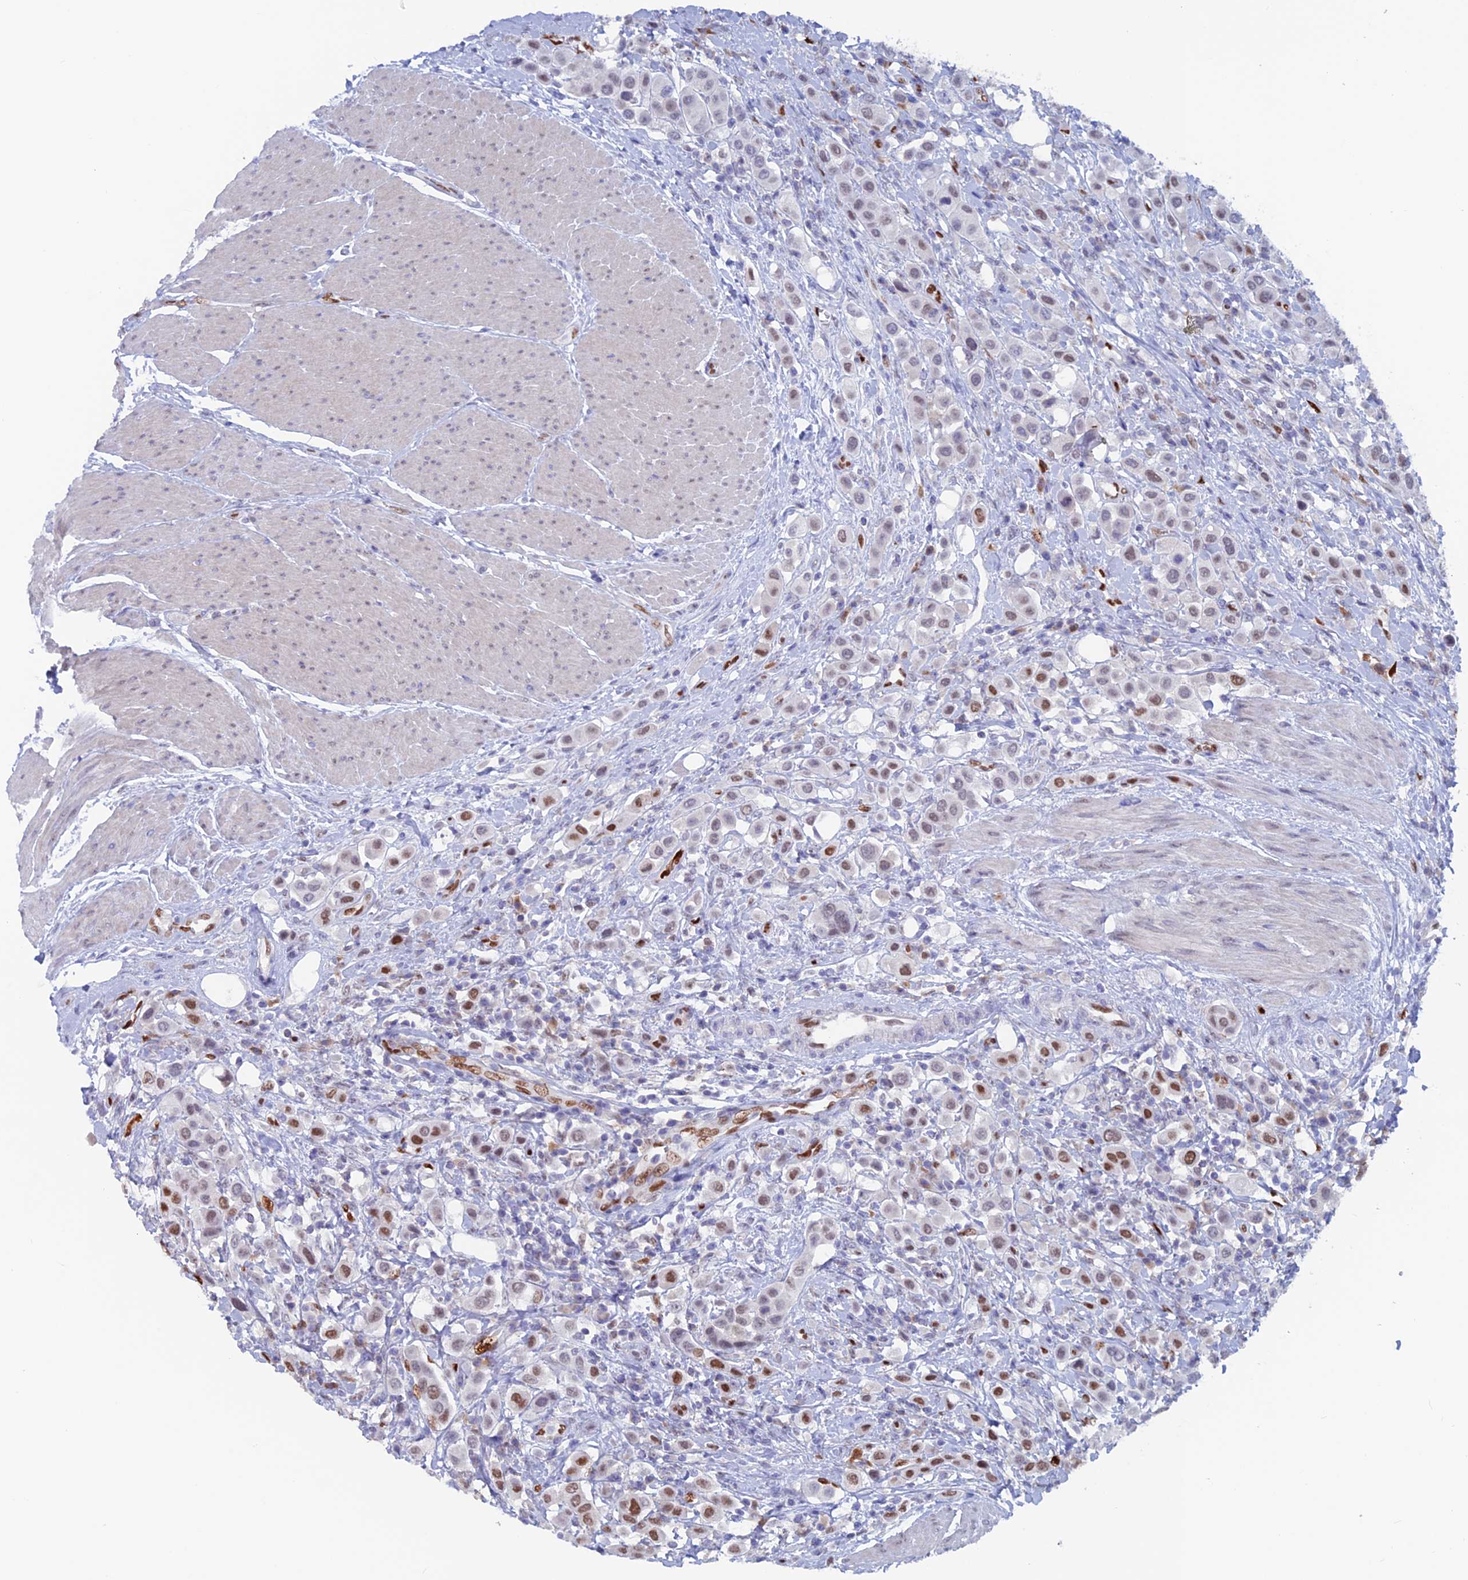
{"staining": {"intensity": "moderate", "quantity": "25%-75%", "location": "nuclear"}, "tissue": "urothelial cancer", "cell_type": "Tumor cells", "image_type": "cancer", "snomed": [{"axis": "morphology", "description": "Urothelial carcinoma, High grade"}, {"axis": "topography", "description": "Urinary bladder"}], "caption": "IHC staining of urothelial cancer, which reveals medium levels of moderate nuclear staining in approximately 25%-75% of tumor cells indicating moderate nuclear protein expression. The staining was performed using DAB (3,3'-diaminobenzidine) (brown) for protein detection and nuclei were counterstained in hematoxylin (blue).", "gene": "NOL4L", "patient": {"sex": "male", "age": 50}}